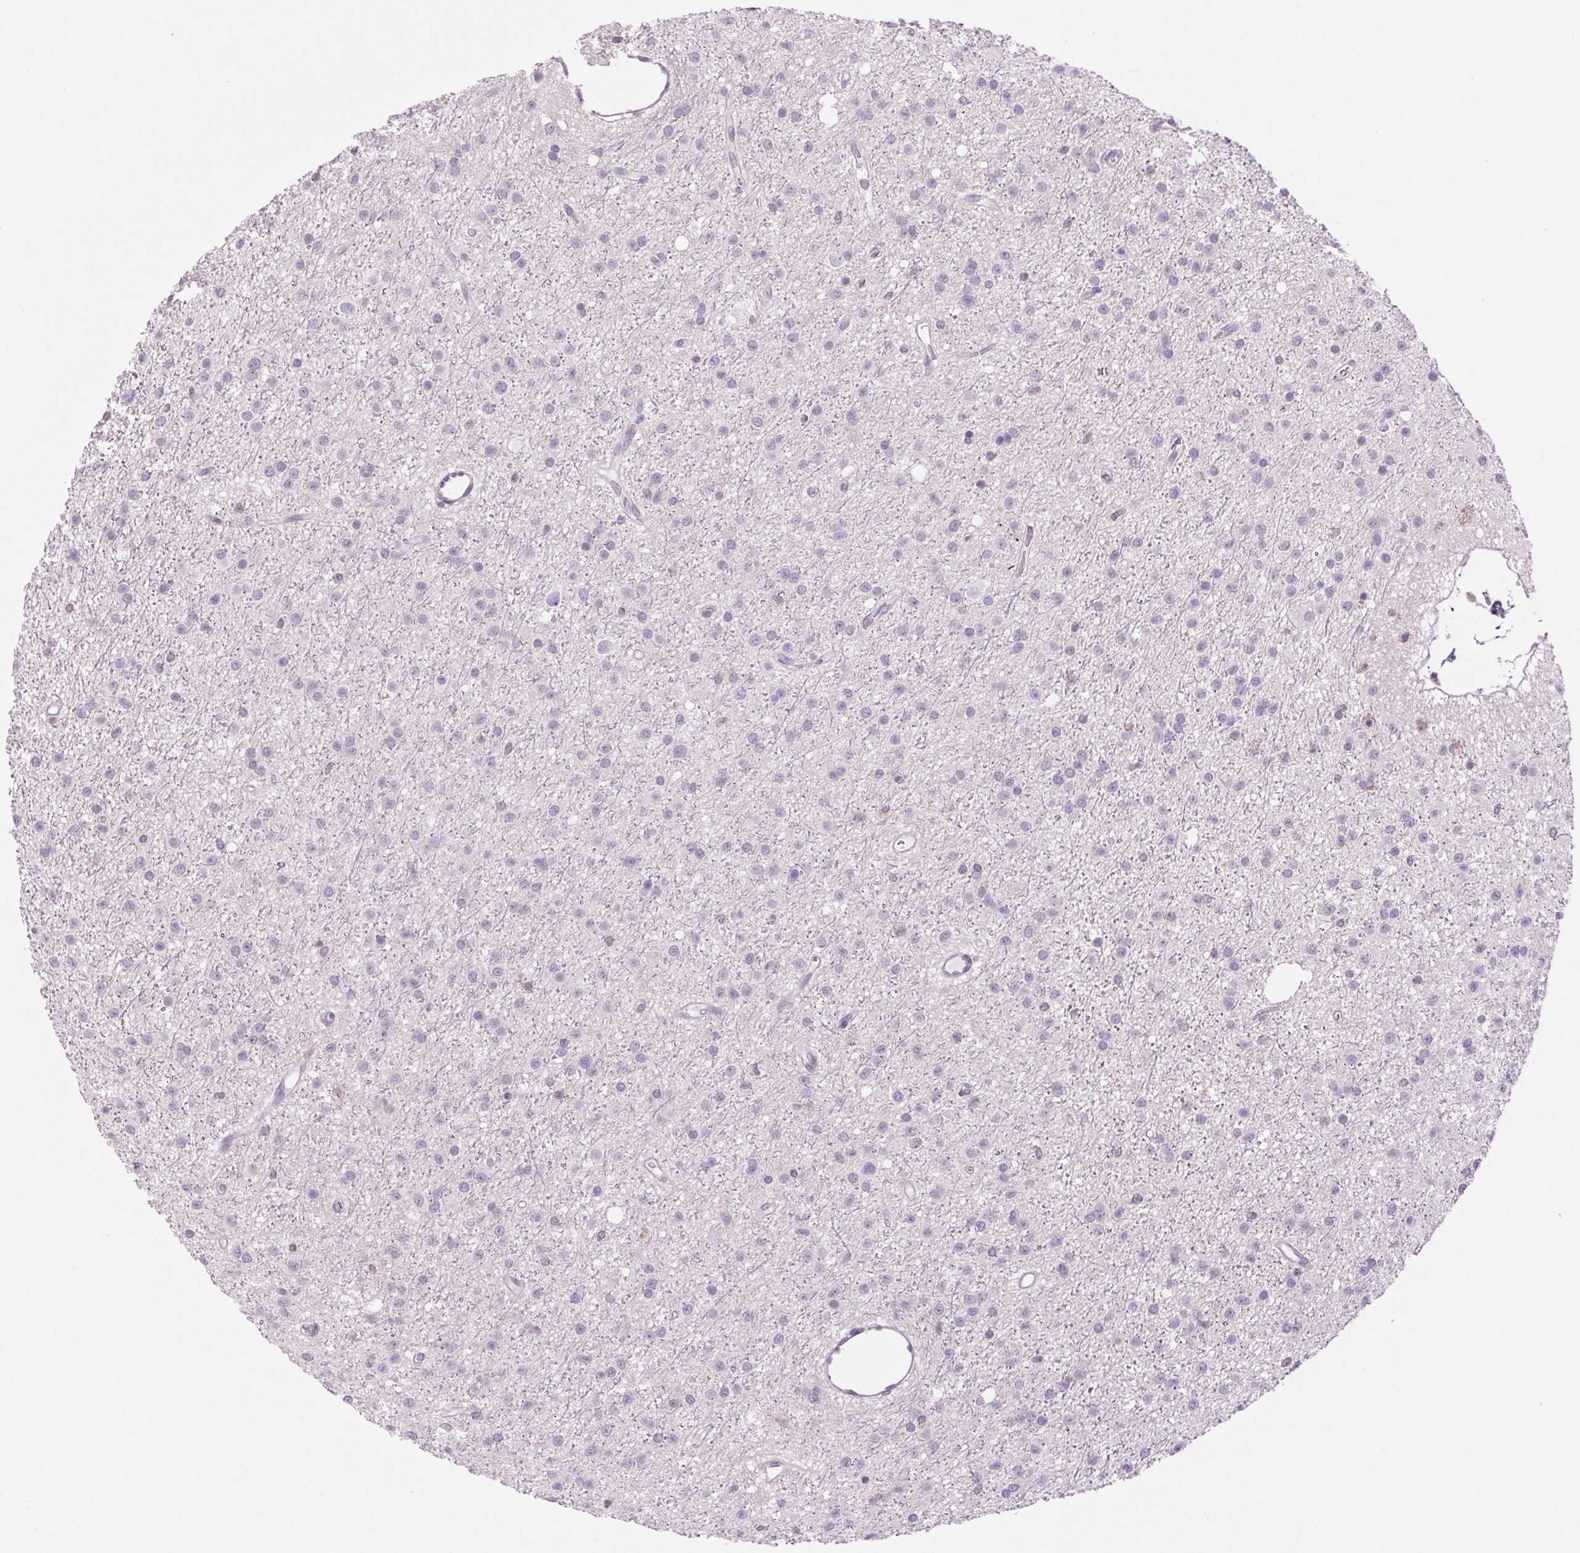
{"staining": {"intensity": "negative", "quantity": "none", "location": "none"}, "tissue": "glioma", "cell_type": "Tumor cells", "image_type": "cancer", "snomed": [{"axis": "morphology", "description": "Glioma, malignant, Low grade"}, {"axis": "topography", "description": "Brain"}], "caption": "Tumor cells are negative for brown protein staining in malignant low-grade glioma.", "gene": "SLC6A19", "patient": {"sex": "male", "age": 27}}